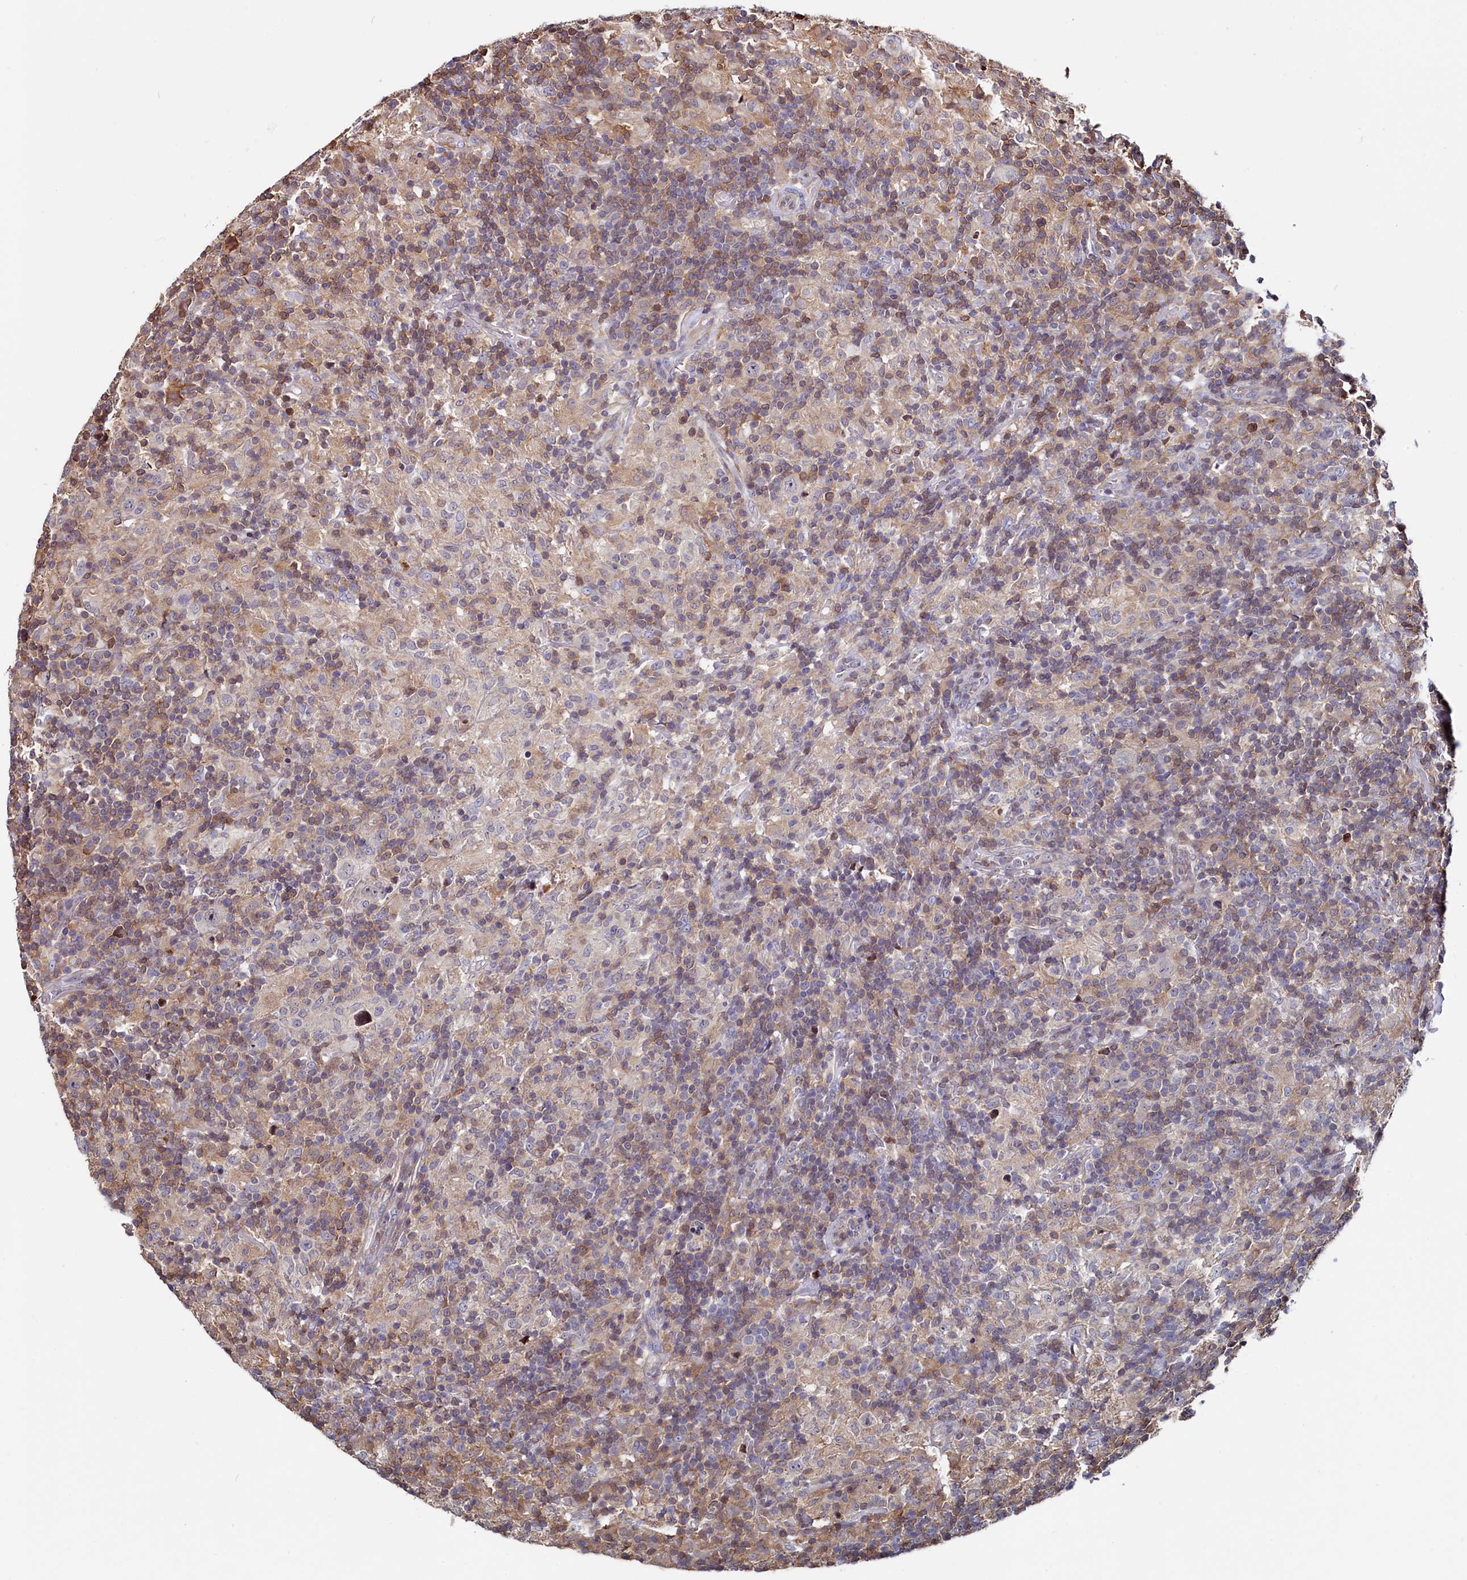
{"staining": {"intensity": "negative", "quantity": "none", "location": "none"}, "tissue": "lymphoma", "cell_type": "Tumor cells", "image_type": "cancer", "snomed": [{"axis": "morphology", "description": "Hodgkin's disease, NOS"}, {"axis": "topography", "description": "Lymph node"}], "caption": "A micrograph of human Hodgkin's disease is negative for staining in tumor cells. The staining was performed using DAB to visualize the protein expression in brown, while the nuclei were stained in blue with hematoxylin (Magnification: 20x).", "gene": "CIAPIN1", "patient": {"sex": "male", "age": 70}}